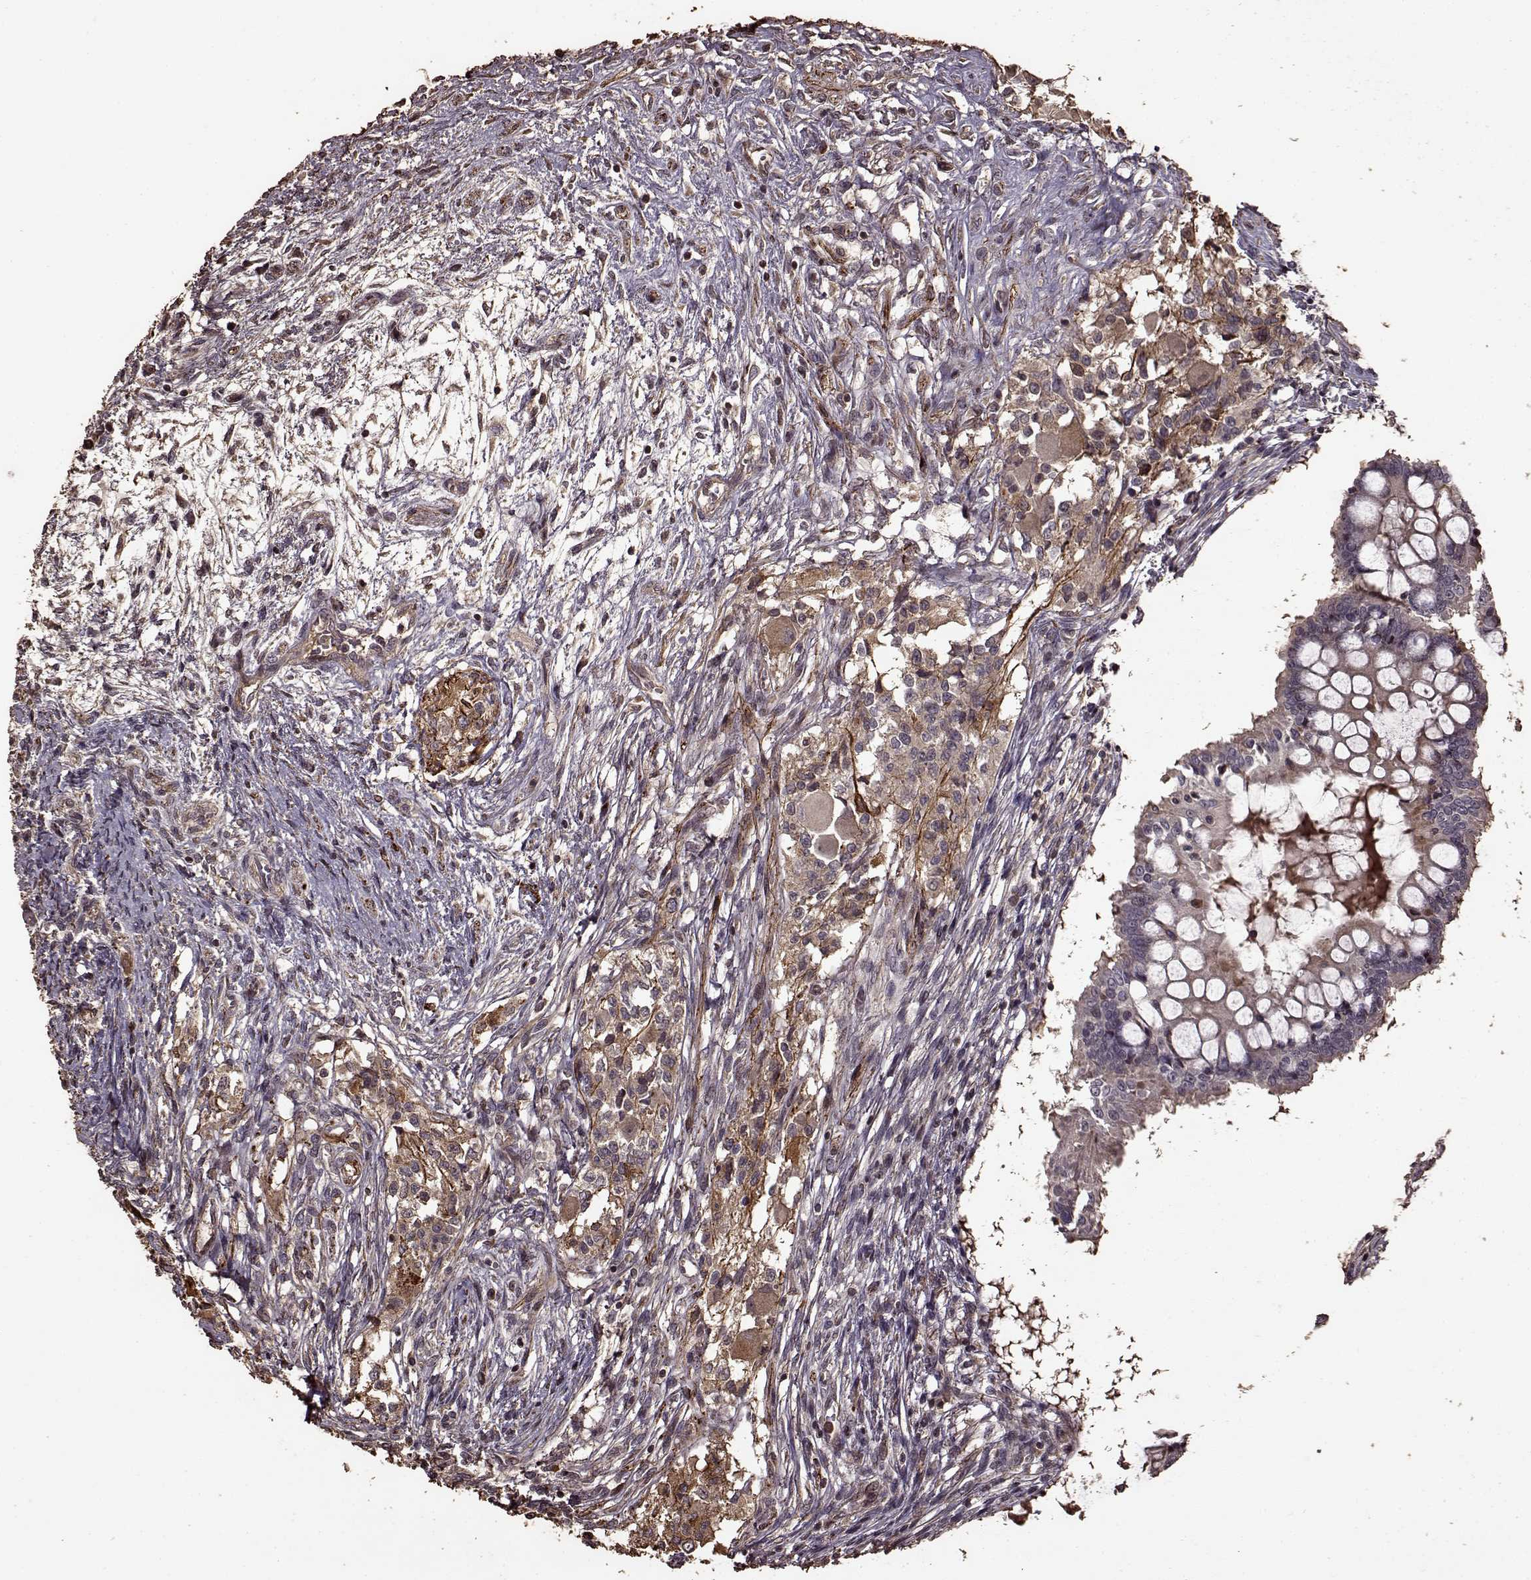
{"staining": {"intensity": "weak", "quantity": "<25%", "location": "cytoplasmic/membranous"}, "tissue": "testis cancer", "cell_type": "Tumor cells", "image_type": "cancer", "snomed": [{"axis": "morphology", "description": "Carcinoma, Embryonal, NOS"}, {"axis": "topography", "description": "Testis"}], "caption": "This is a histopathology image of IHC staining of testis embryonal carcinoma, which shows no positivity in tumor cells.", "gene": "FBXW11", "patient": {"sex": "male", "age": 37}}